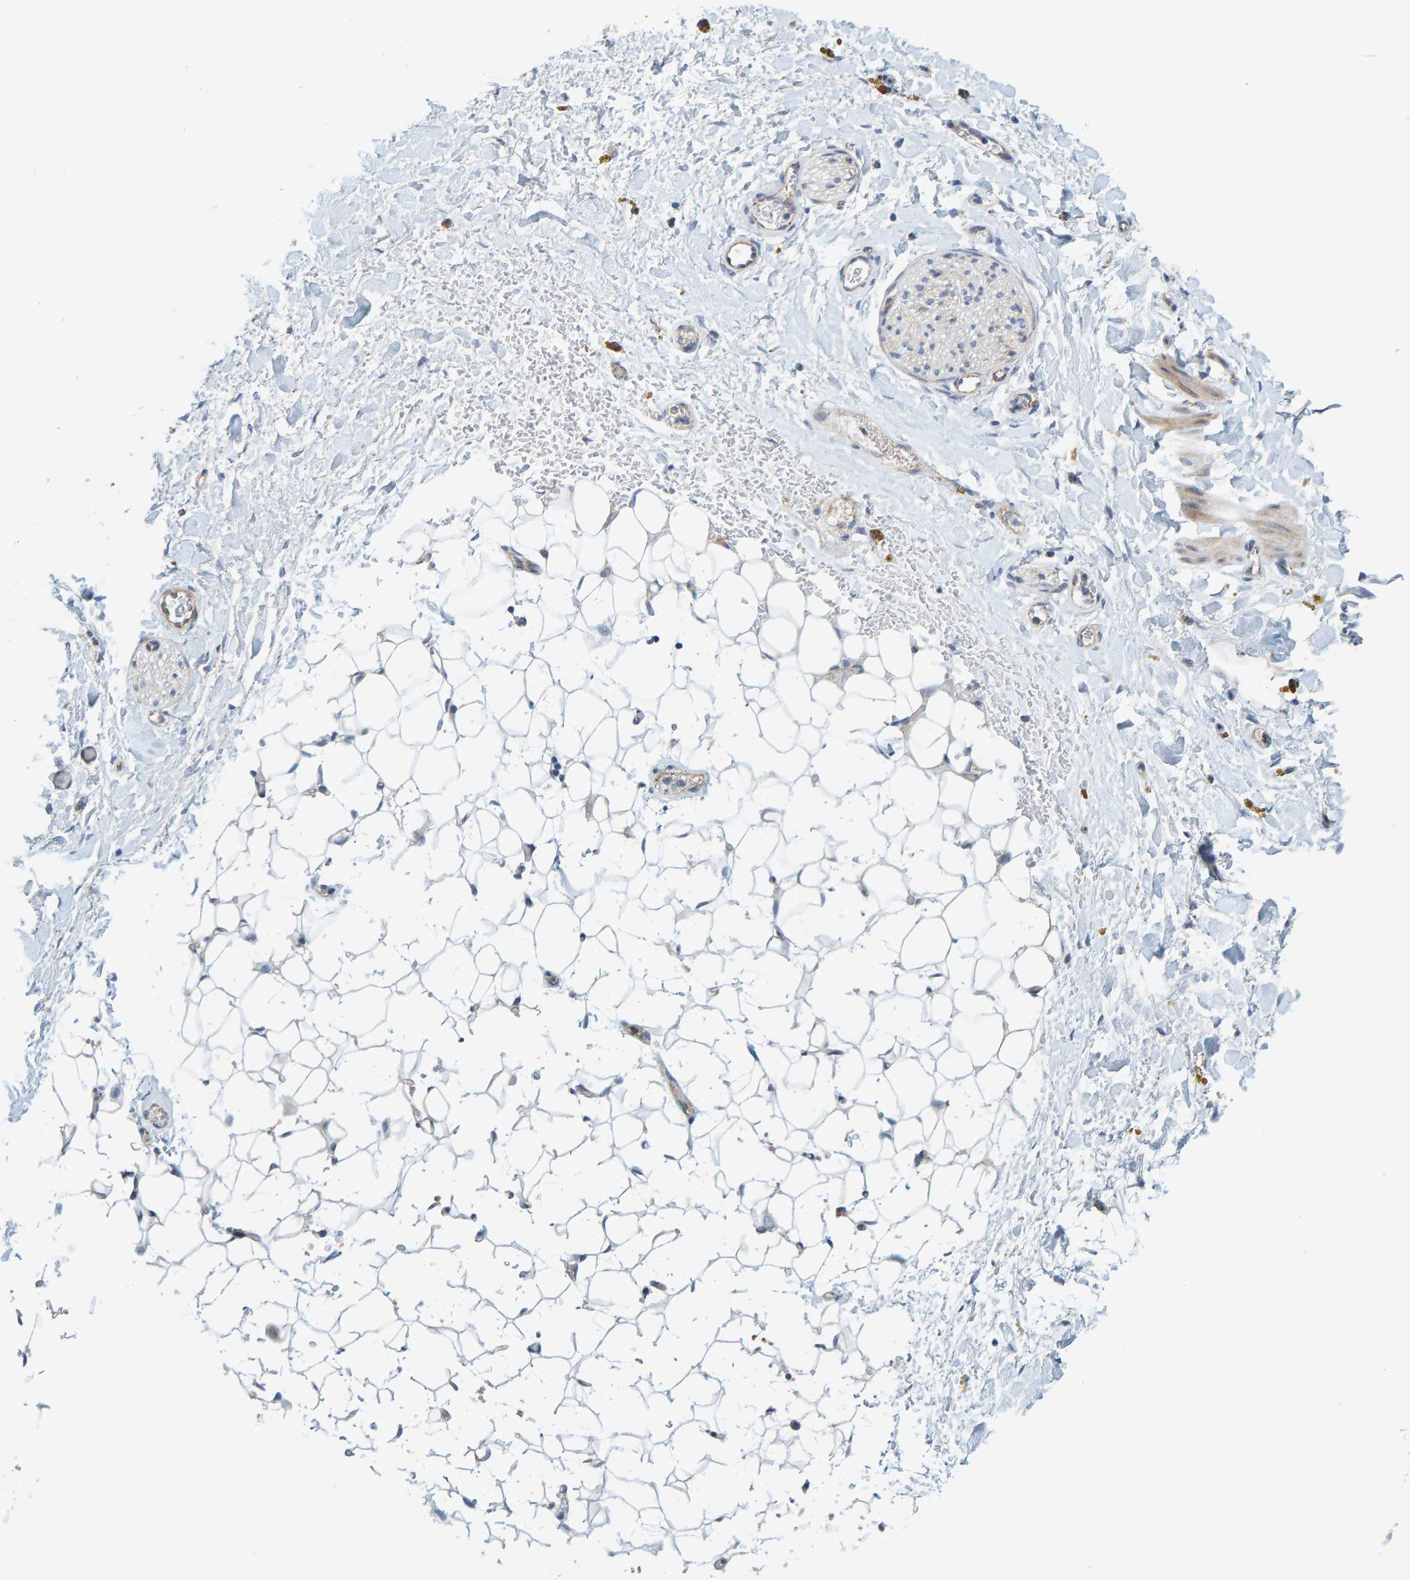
{"staining": {"intensity": "weak", "quantity": "<25%", "location": "cytoplasmic/membranous"}, "tissue": "adipose tissue", "cell_type": "Adipocytes", "image_type": "normal", "snomed": [{"axis": "morphology", "description": "Normal tissue, NOS"}, {"axis": "topography", "description": "Kidney"}, {"axis": "topography", "description": "Peripheral nerve tissue"}], "caption": "Photomicrograph shows no significant protein positivity in adipocytes of unremarkable adipose tissue.", "gene": "KRBA2", "patient": {"sex": "male", "age": 7}}